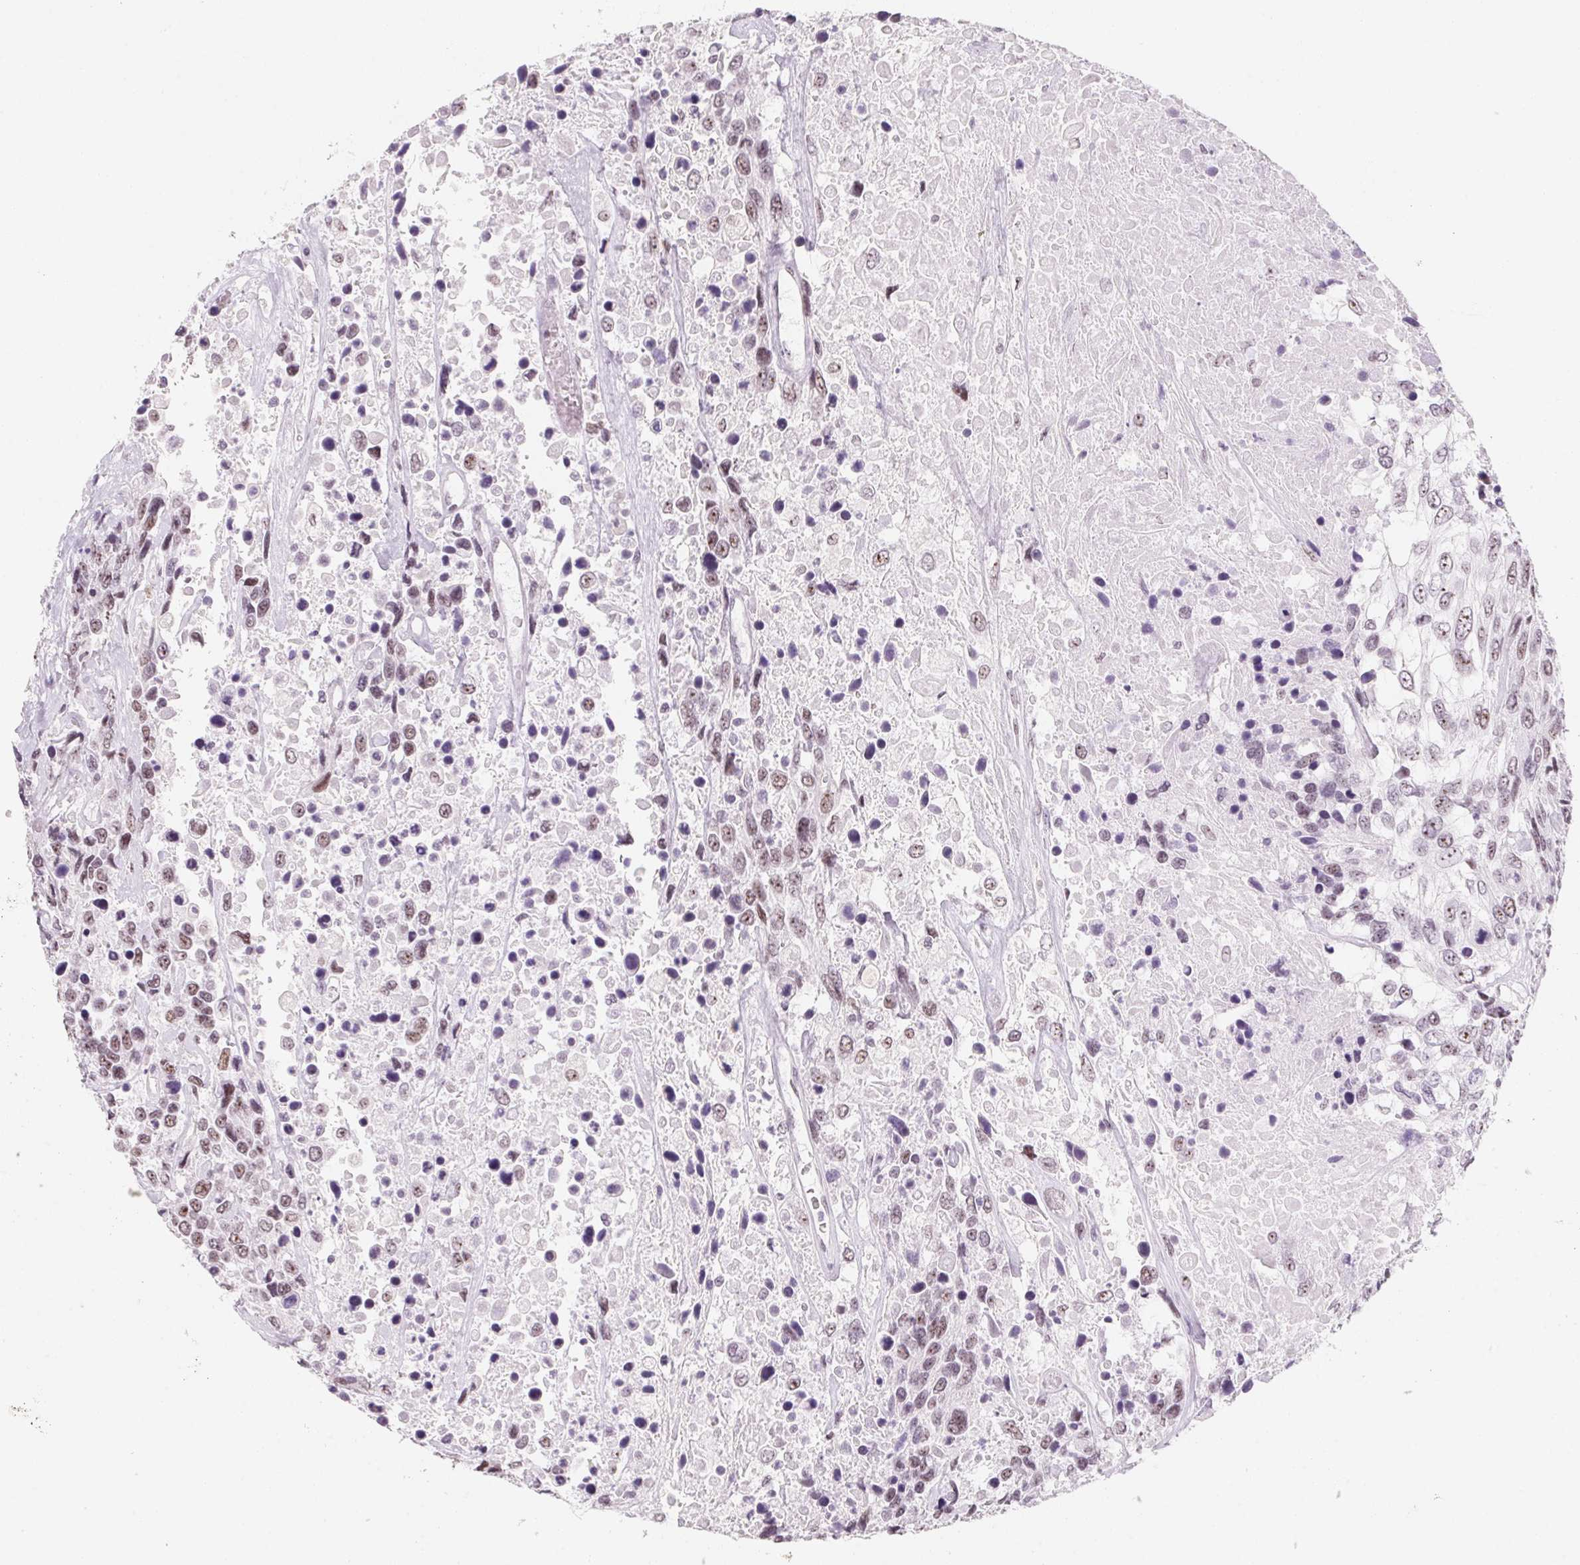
{"staining": {"intensity": "moderate", "quantity": ">75%", "location": "nuclear"}, "tissue": "urothelial cancer", "cell_type": "Tumor cells", "image_type": "cancer", "snomed": [{"axis": "morphology", "description": "Urothelial carcinoma, High grade"}, {"axis": "topography", "description": "Urinary bladder"}], "caption": "Immunohistochemistry (IHC) (DAB) staining of urothelial cancer reveals moderate nuclear protein expression in approximately >75% of tumor cells.", "gene": "ZIC4", "patient": {"sex": "female", "age": 70}}